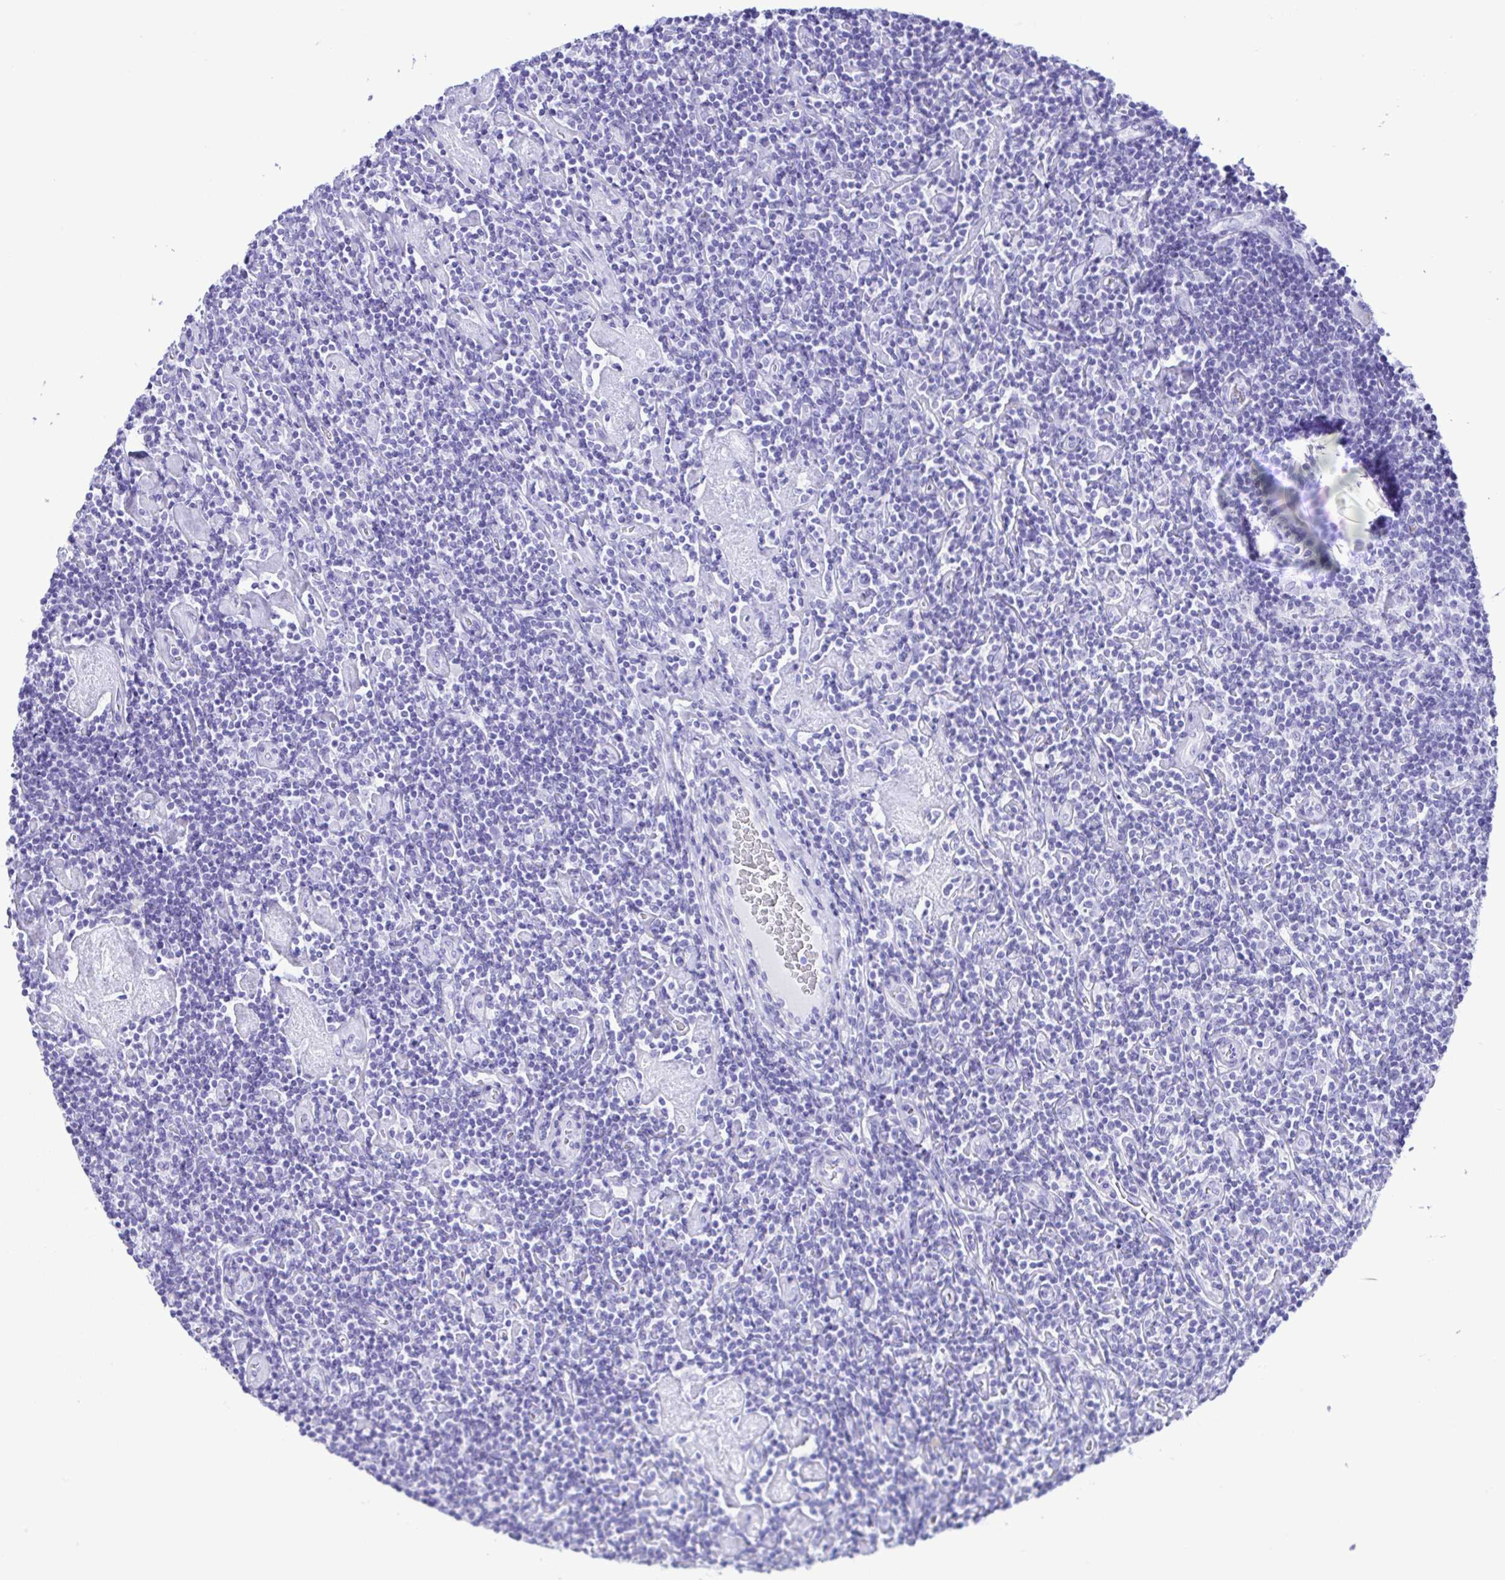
{"staining": {"intensity": "negative", "quantity": "none", "location": "none"}, "tissue": "lymphoma", "cell_type": "Tumor cells", "image_type": "cancer", "snomed": [{"axis": "morphology", "description": "Hodgkin's disease, NOS"}, {"axis": "topography", "description": "Lymph node"}], "caption": "Human Hodgkin's disease stained for a protein using IHC exhibits no expression in tumor cells.", "gene": "ERP27", "patient": {"sex": "male", "age": 40}}